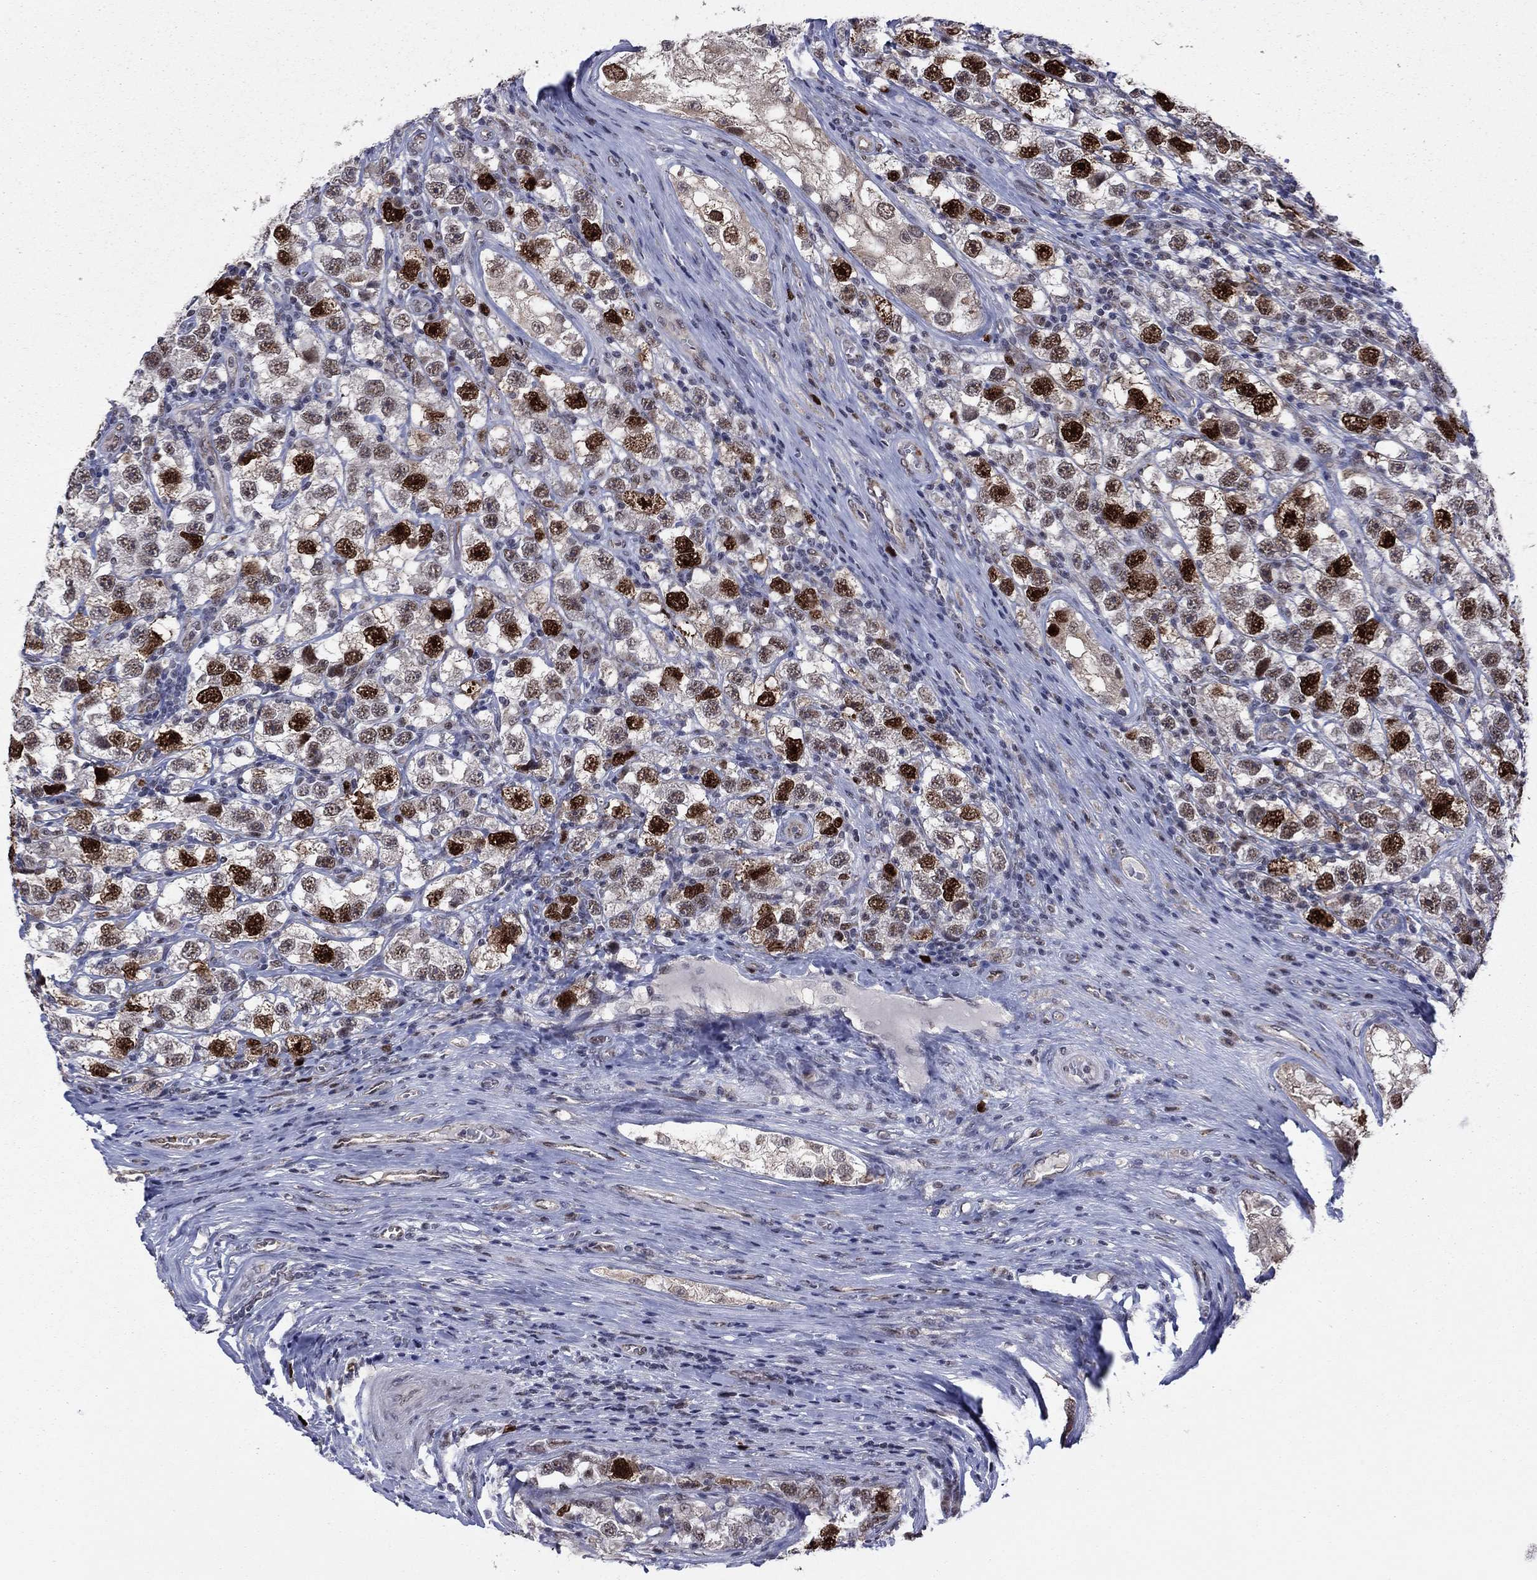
{"staining": {"intensity": "strong", "quantity": "25%-75%", "location": "nuclear"}, "tissue": "testis cancer", "cell_type": "Tumor cells", "image_type": "cancer", "snomed": [{"axis": "morphology", "description": "Seminoma, NOS"}, {"axis": "topography", "description": "Testis"}], "caption": "A high-resolution histopathology image shows immunohistochemistry staining of testis cancer, which reveals strong nuclear positivity in about 25%-75% of tumor cells.", "gene": "CDCA5", "patient": {"sex": "male", "age": 26}}